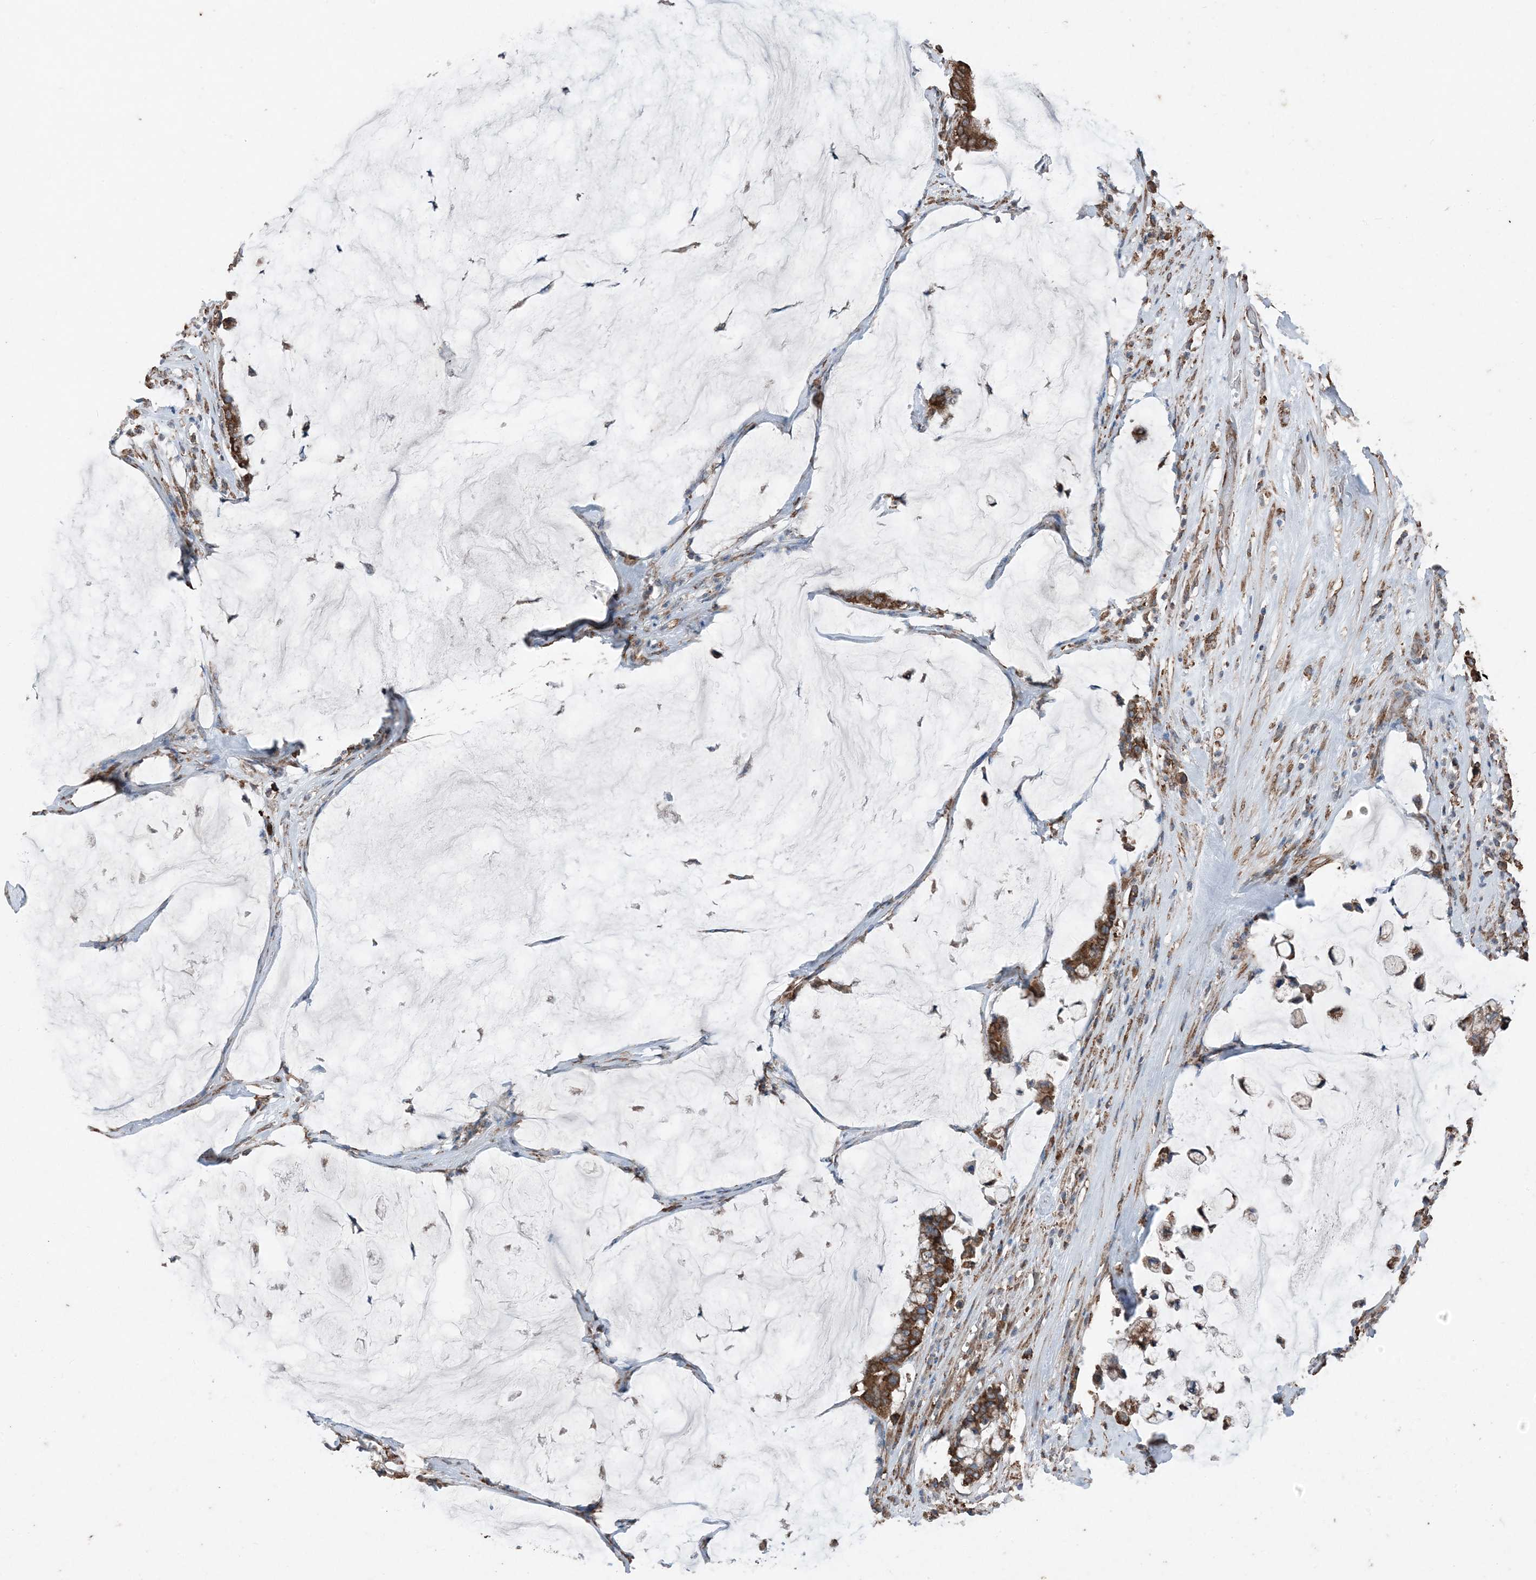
{"staining": {"intensity": "strong", "quantity": ">75%", "location": "cytoplasmic/membranous"}, "tissue": "pancreatic cancer", "cell_type": "Tumor cells", "image_type": "cancer", "snomed": [{"axis": "morphology", "description": "Adenocarcinoma, NOS"}, {"axis": "topography", "description": "Pancreas"}], "caption": "A brown stain labels strong cytoplasmic/membranous expression of a protein in adenocarcinoma (pancreatic) tumor cells.", "gene": "PDIA6", "patient": {"sex": "male", "age": 41}}